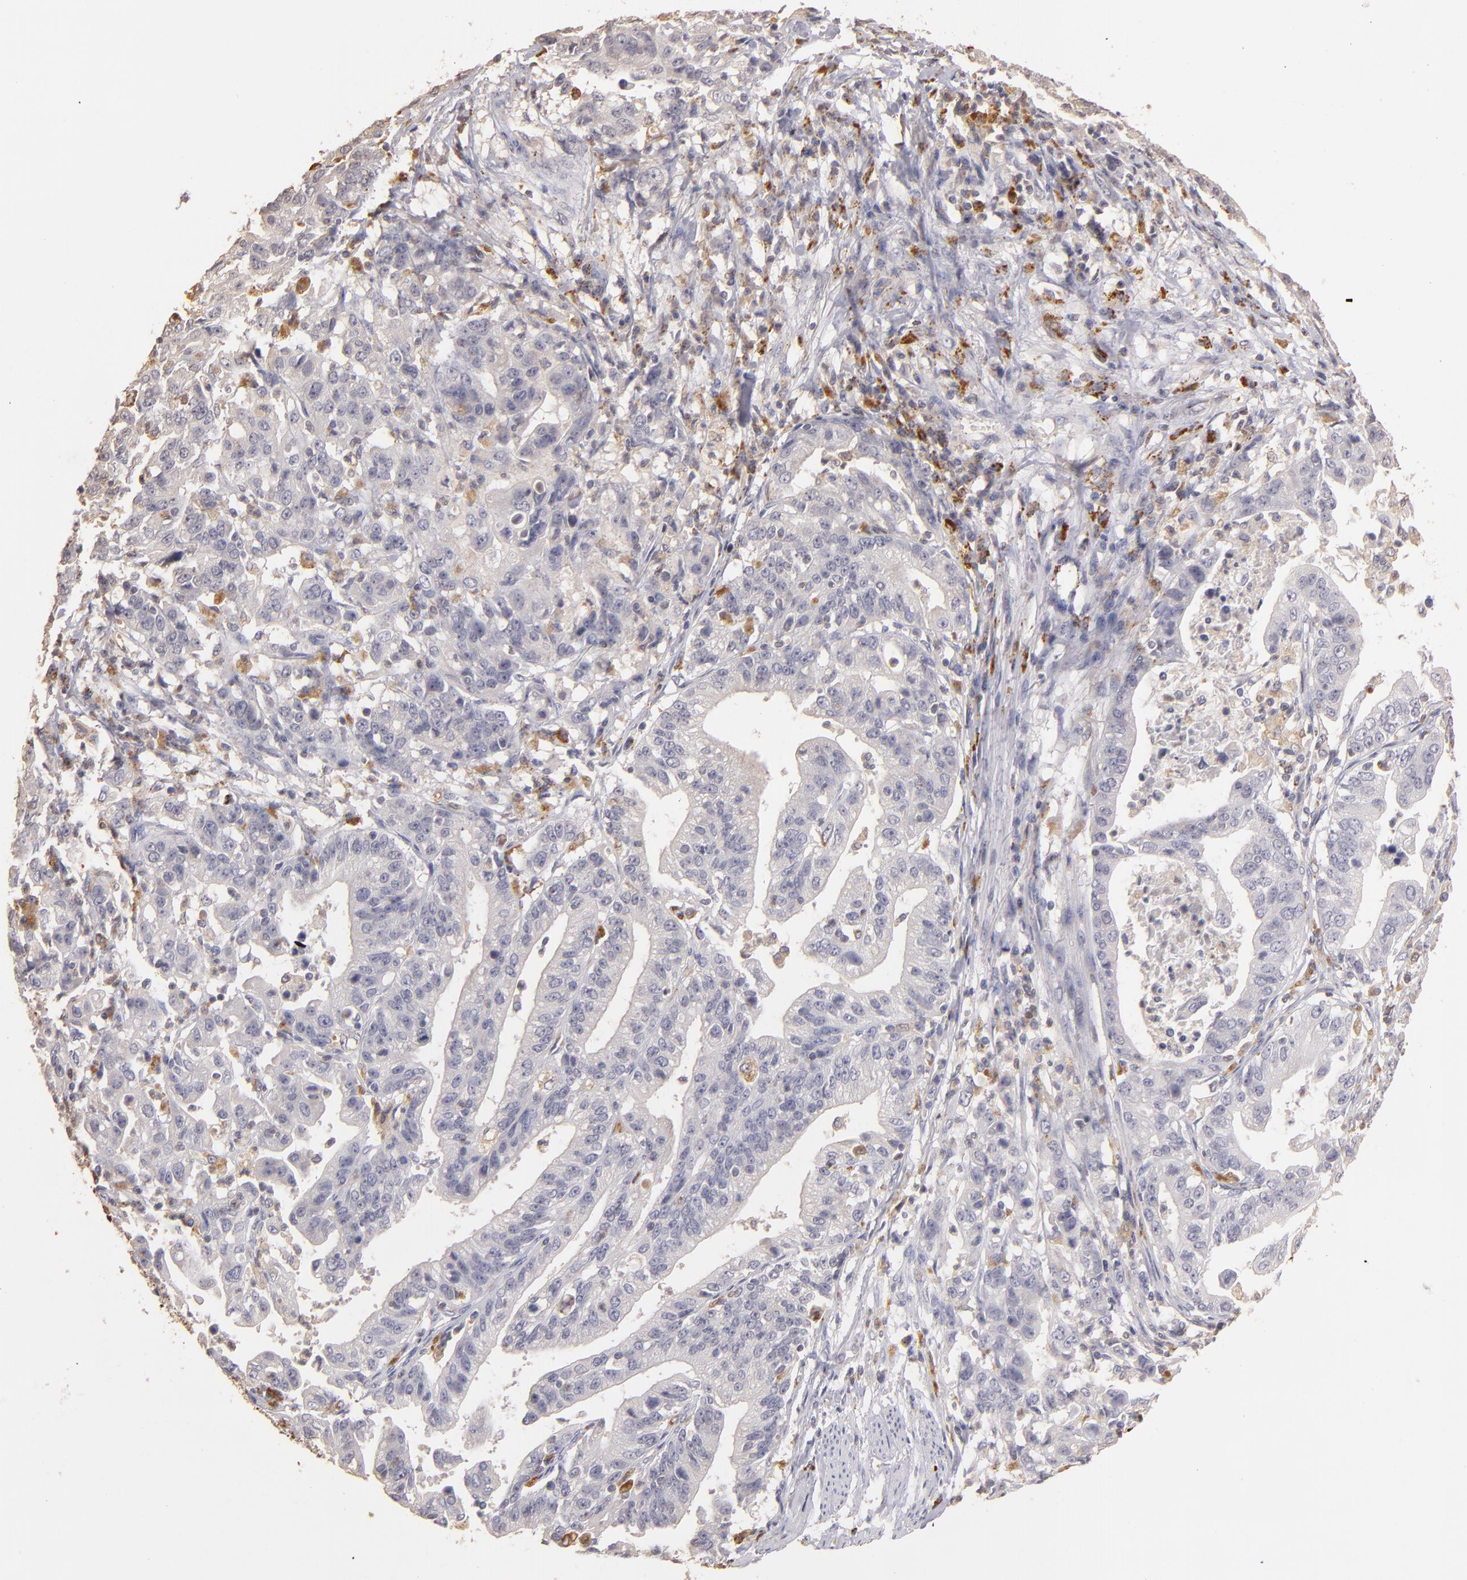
{"staining": {"intensity": "weak", "quantity": "<25%", "location": "cytoplasmic/membranous"}, "tissue": "stomach cancer", "cell_type": "Tumor cells", "image_type": "cancer", "snomed": [{"axis": "morphology", "description": "Adenocarcinoma, NOS"}, {"axis": "topography", "description": "Stomach, upper"}], "caption": "There is no significant staining in tumor cells of stomach cancer.", "gene": "TRAF1", "patient": {"sex": "female", "age": 50}}